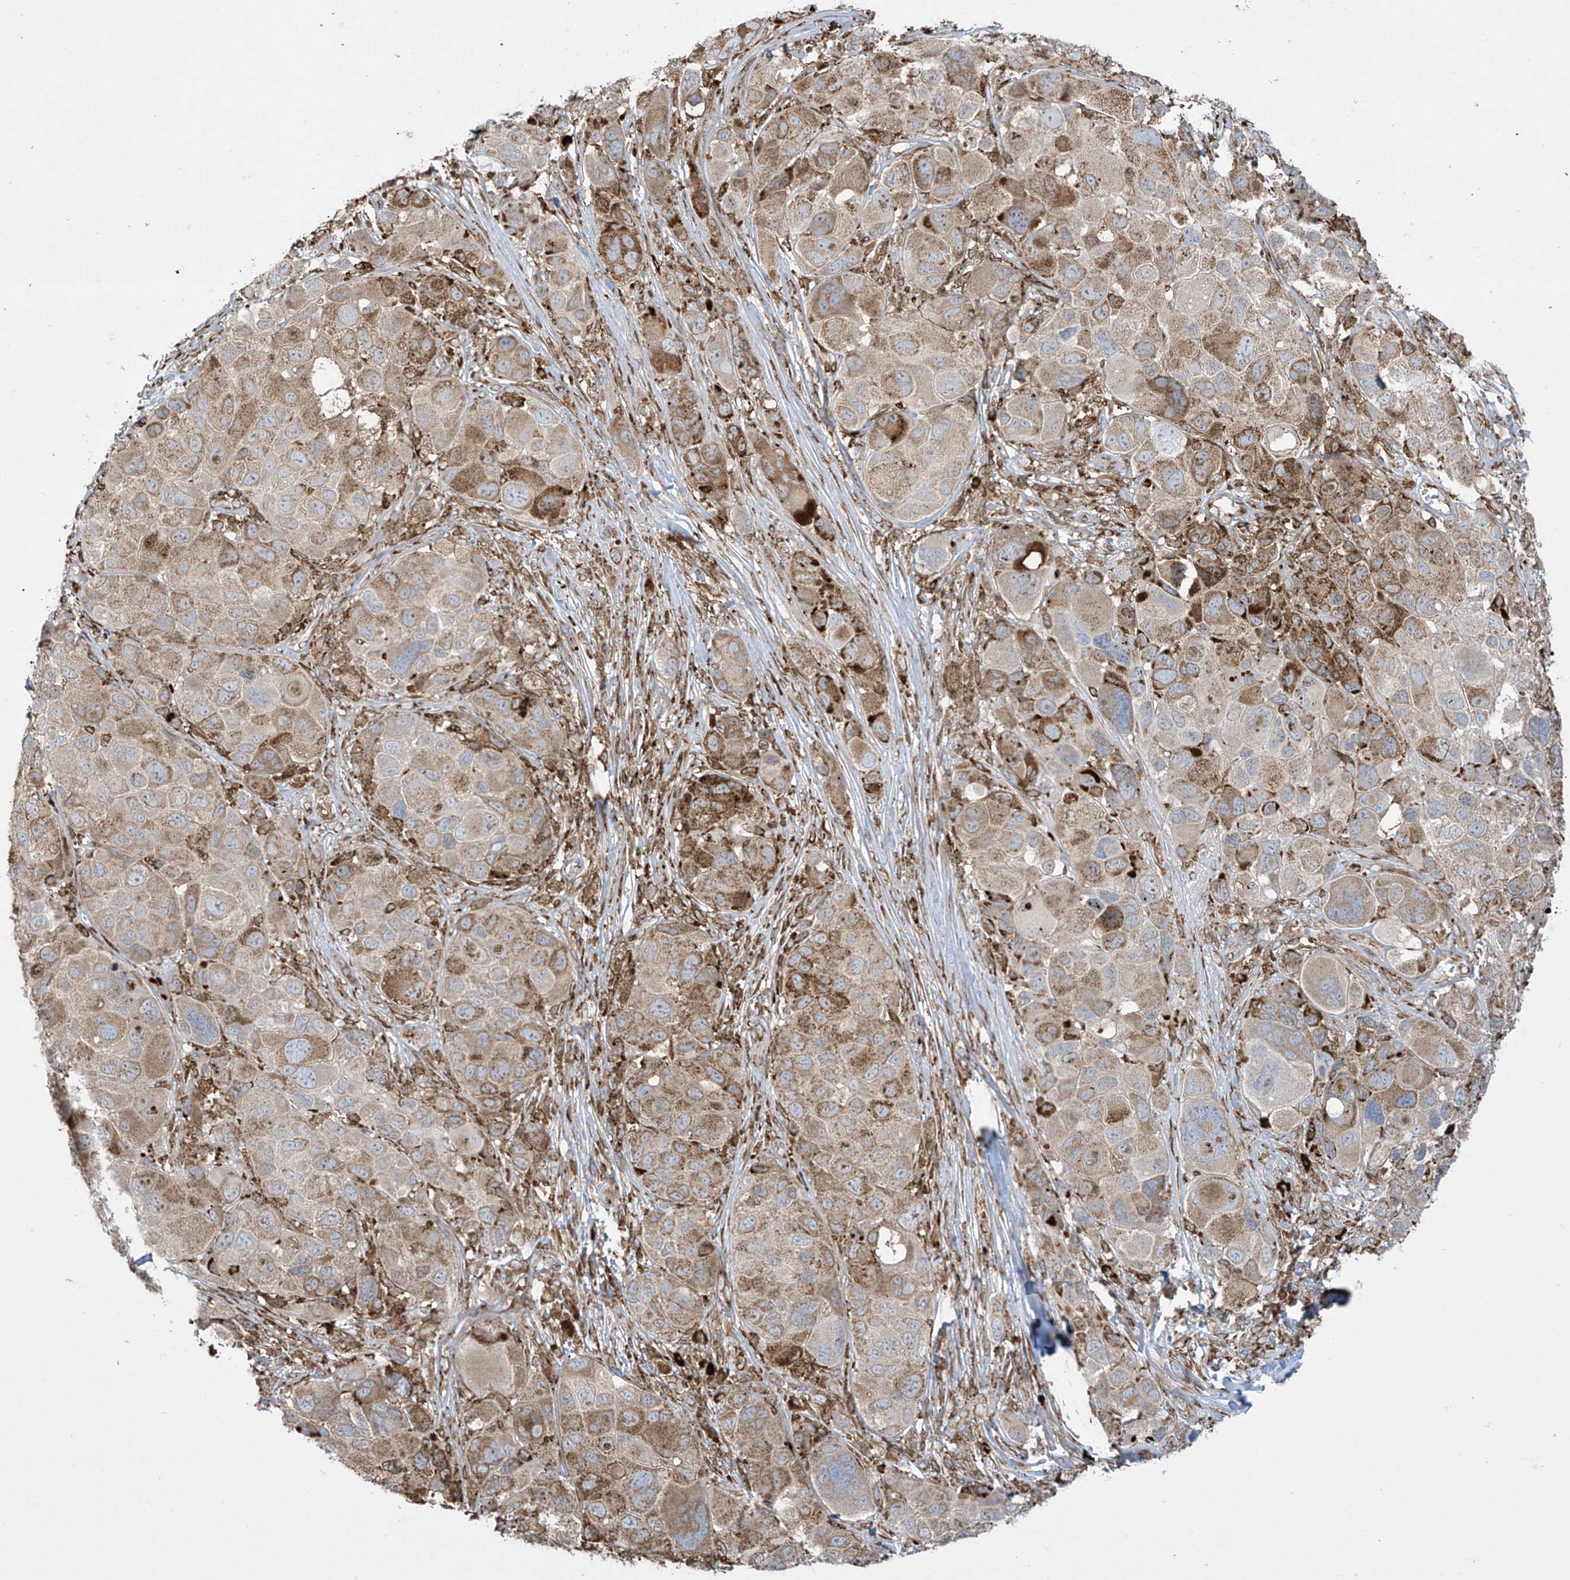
{"staining": {"intensity": "moderate", "quantity": "25%-75%", "location": "cytoplasmic/membranous"}, "tissue": "melanoma", "cell_type": "Tumor cells", "image_type": "cancer", "snomed": [{"axis": "morphology", "description": "Malignant melanoma, NOS"}, {"axis": "topography", "description": "Skin of trunk"}], "caption": "The immunohistochemical stain shows moderate cytoplasmic/membranous staining in tumor cells of malignant melanoma tissue.", "gene": "MX1", "patient": {"sex": "male", "age": 71}}